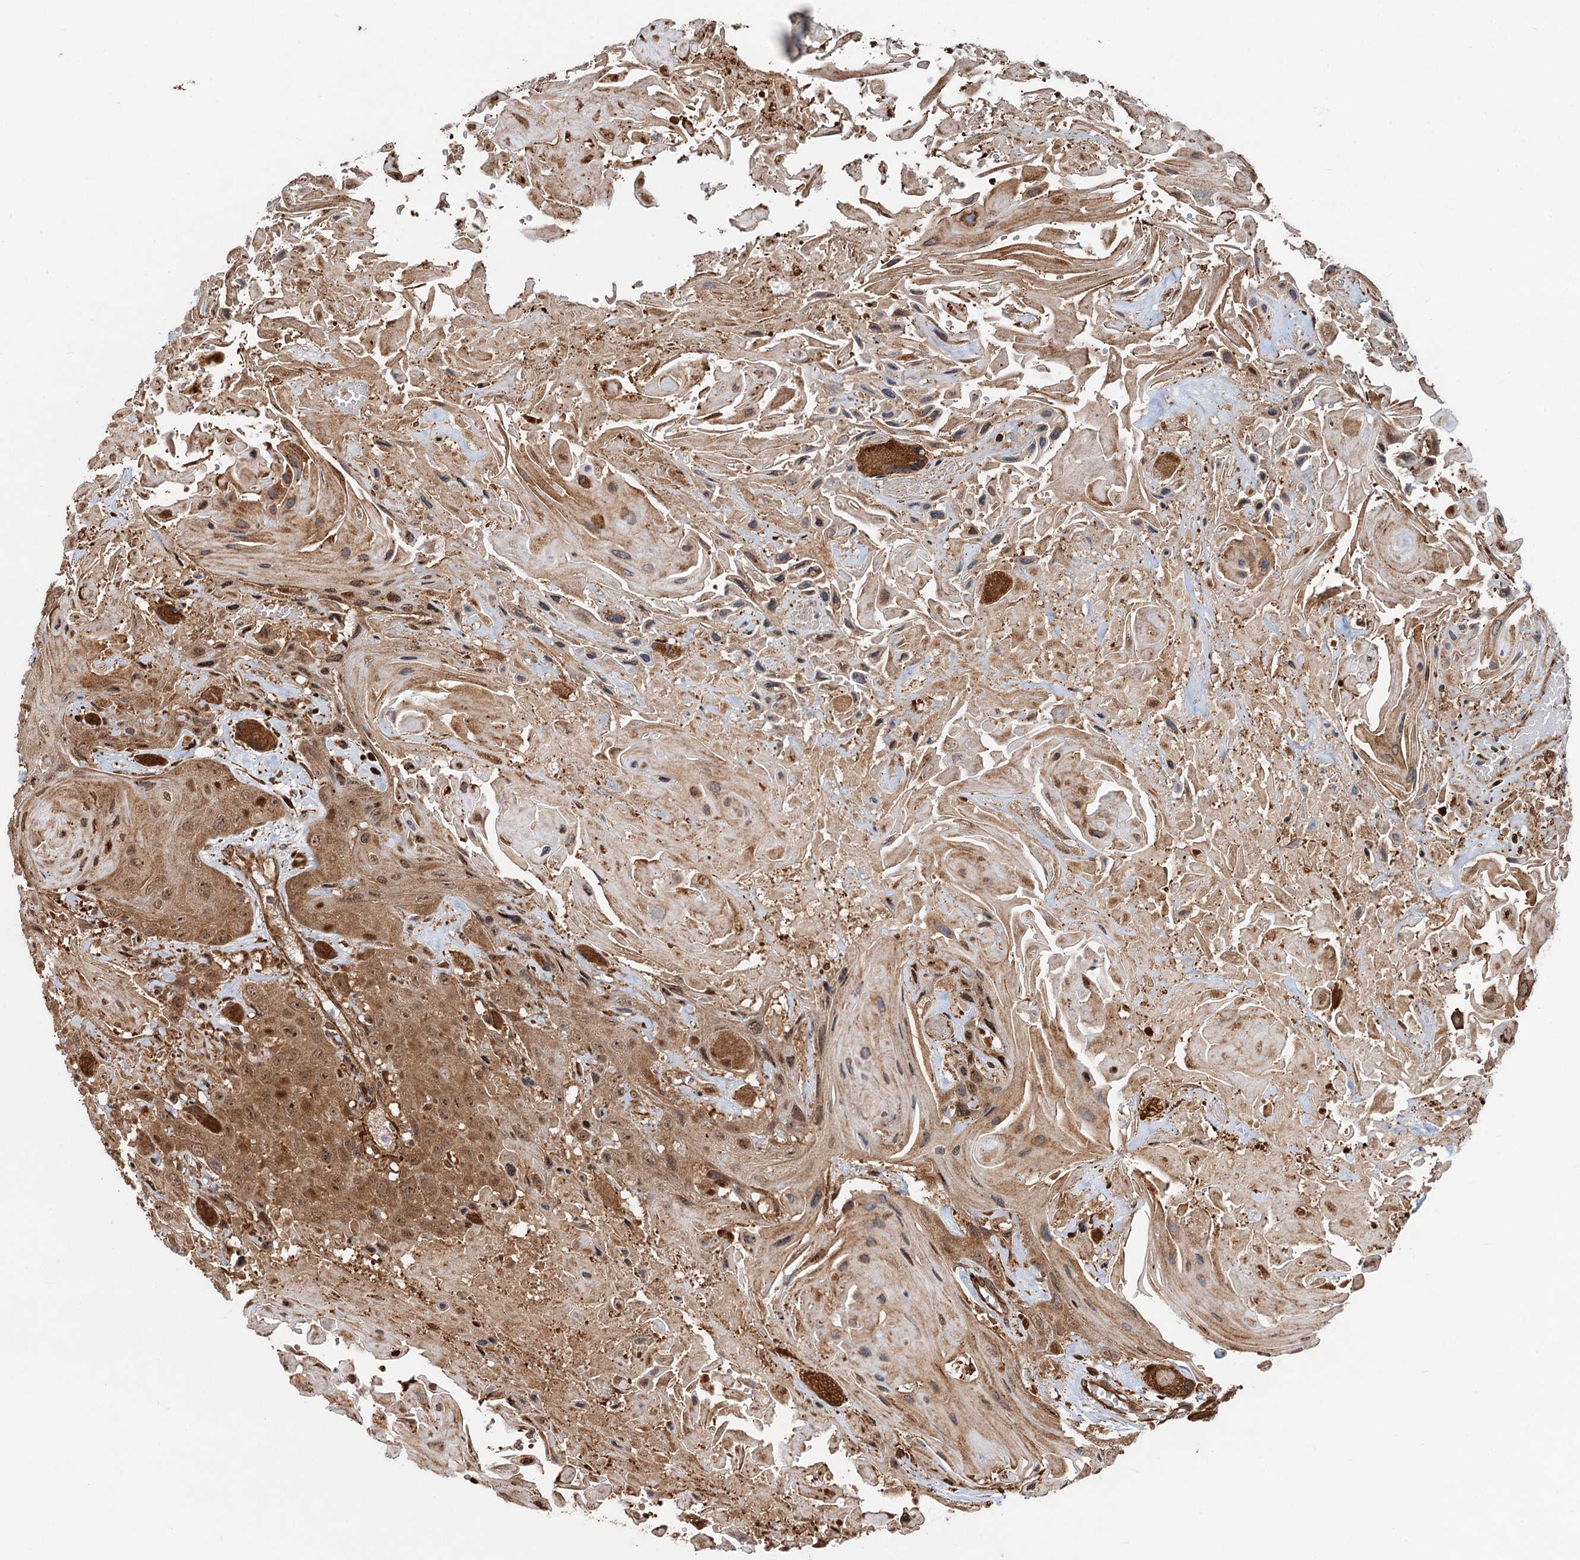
{"staining": {"intensity": "moderate", "quantity": ">75%", "location": "cytoplasmic/membranous,nuclear"}, "tissue": "head and neck cancer", "cell_type": "Tumor cells", "image_type": "cancer", "snomed": [{"axis": "morphology", "description": "Squamous cell carcinoma, NOS"}, {"axis": "topography", "description": "Head-Neck"}], "caption": "A medium amount of moderate cytoplasmic/membranous and nuclear positivity is present in approximately >75% of tumor cells in squamous cell carcinoma (head and neck) tissue.", "gene": "SNRNP25", "patient": {"sex": "male", "age": 81}}